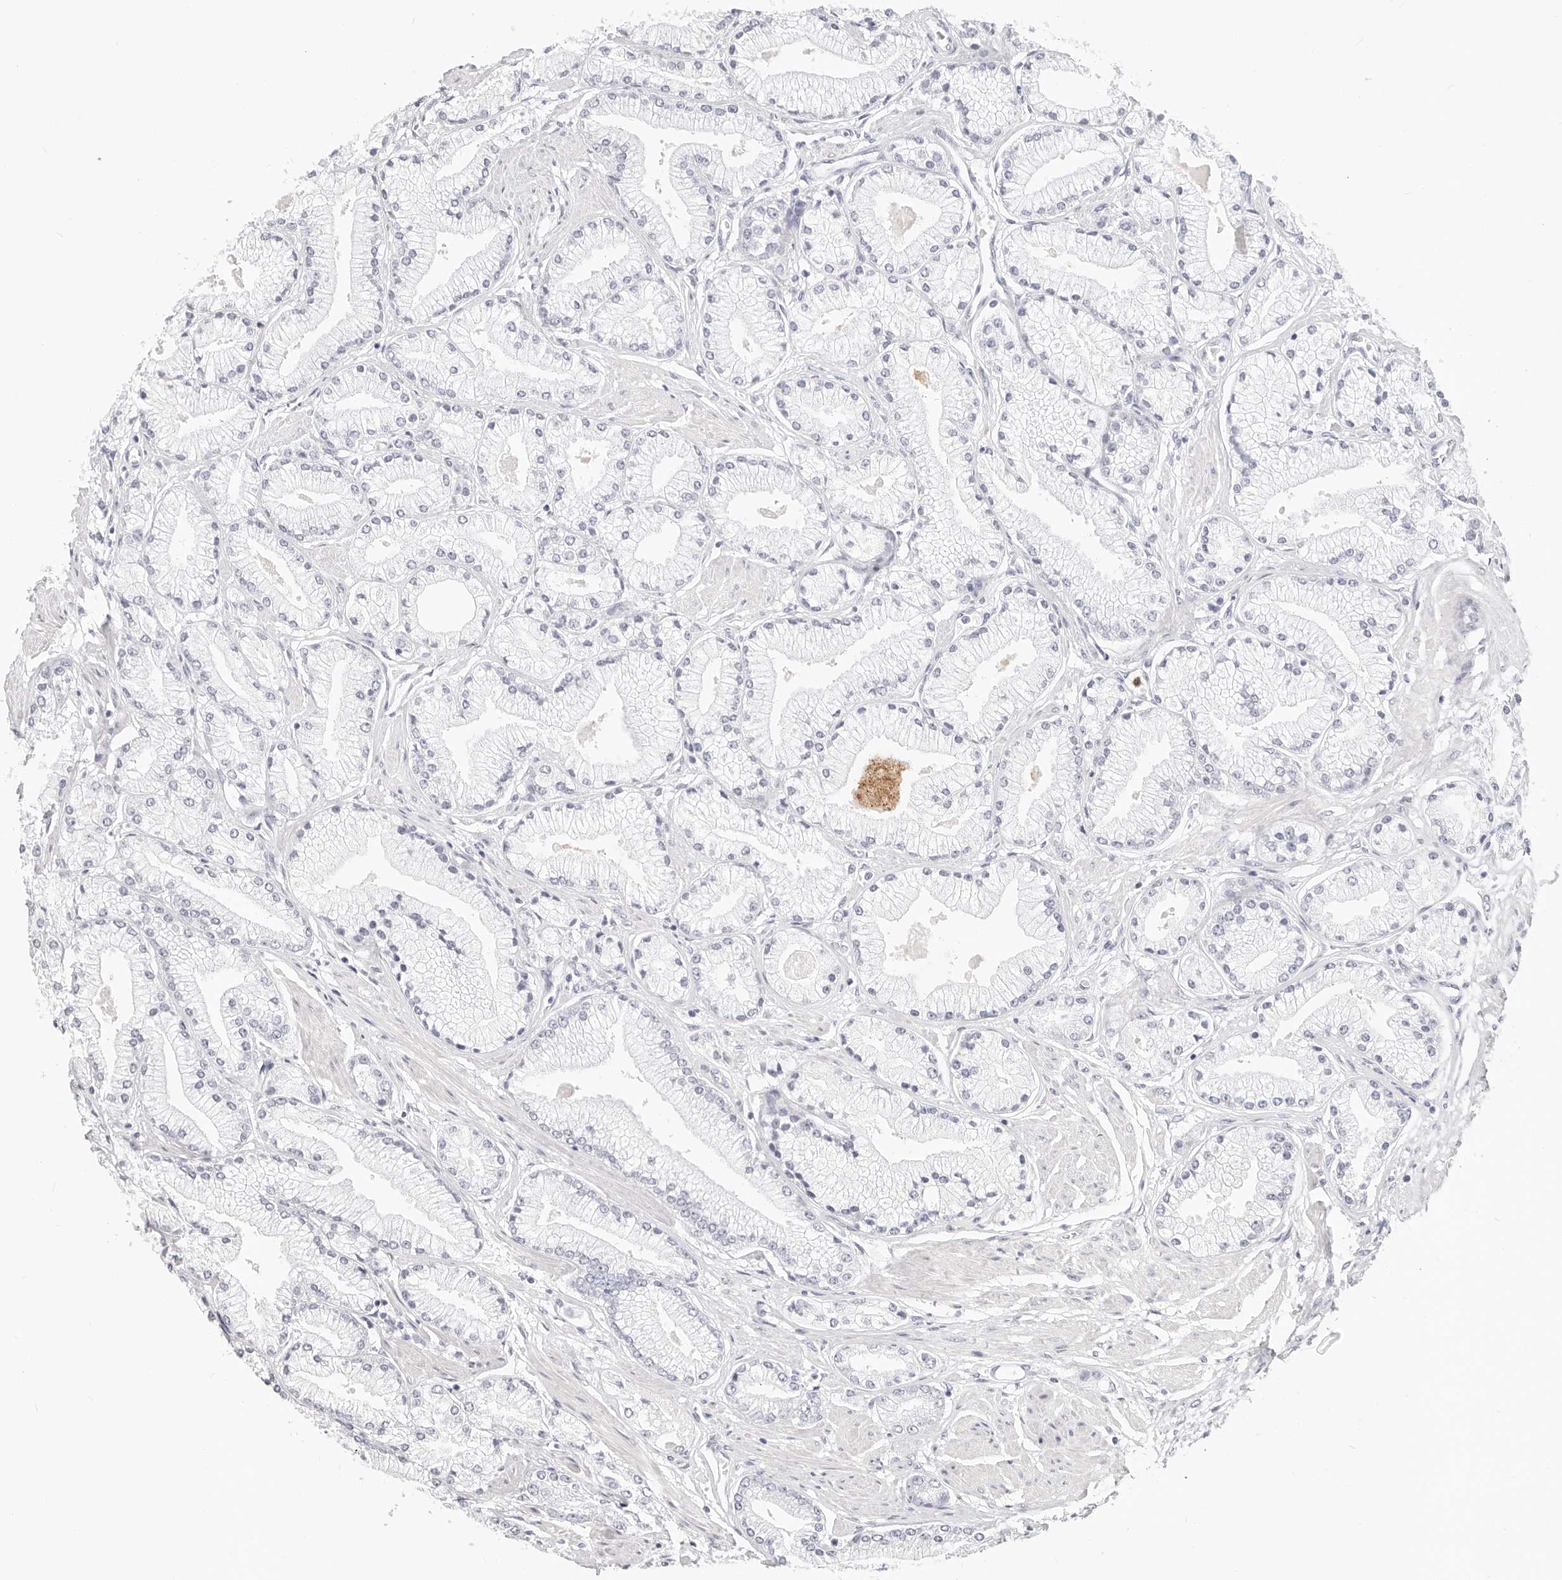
{"staining": {"intensity": "negative", "quantity": "none", "location": "none"}, "tissue": "prostate cancer", "cell_type": "Tumor cells", "image_type": "cancer", "snomed": [{"axis": "morphology", "description": "Adenocarcinoma, High grade"}, {"axis": "topography", "description": "Prostate"}], "caption": "There is no significant positivity in tumor cells of prostate high-grade adenocarcinoma. Brightfield microscopy of IHC stained with DAB (brown) and hematoxylin (blue), captured at high magnification.", "gene": "CAMP", "patient": {"sex": "male", "age": 50}}